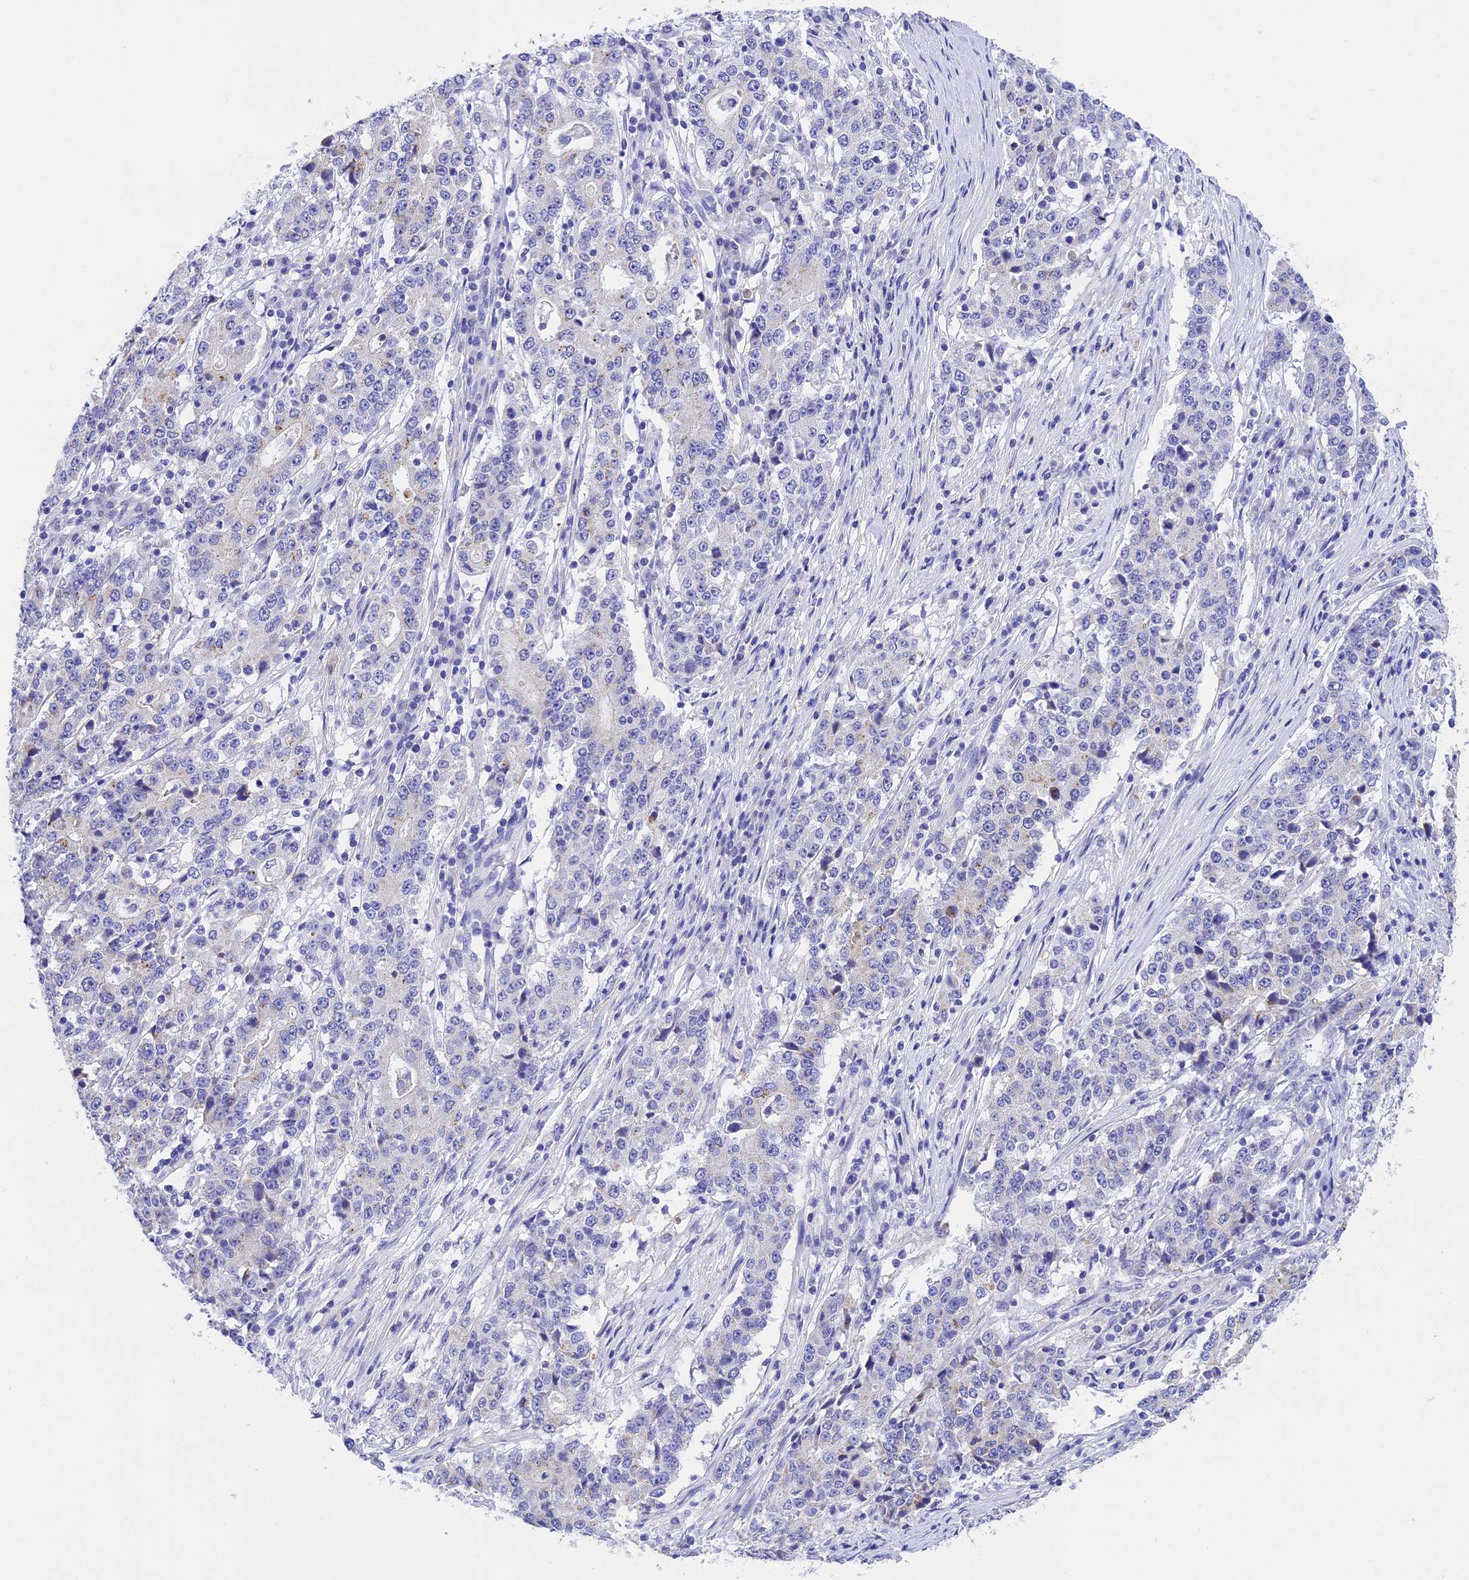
{"staining": {"intensity": "negative", "quantity": "none", "location": "none"}, "tissue": "stomach cancer", "cell_type": "Tumor cells", "image_type": "cancer", "snomed": [{"axis": "morphology", "description": "Adenocarcinoma, NOS"}, {"axis": "topography", "description": "Stomach"}], "caption": "Tumor cells are negative for protein expression in human stomach cancer (adenocarcinoma).", "gene": "MS4A5", "patient": {"sex": "male", "age": 59}}